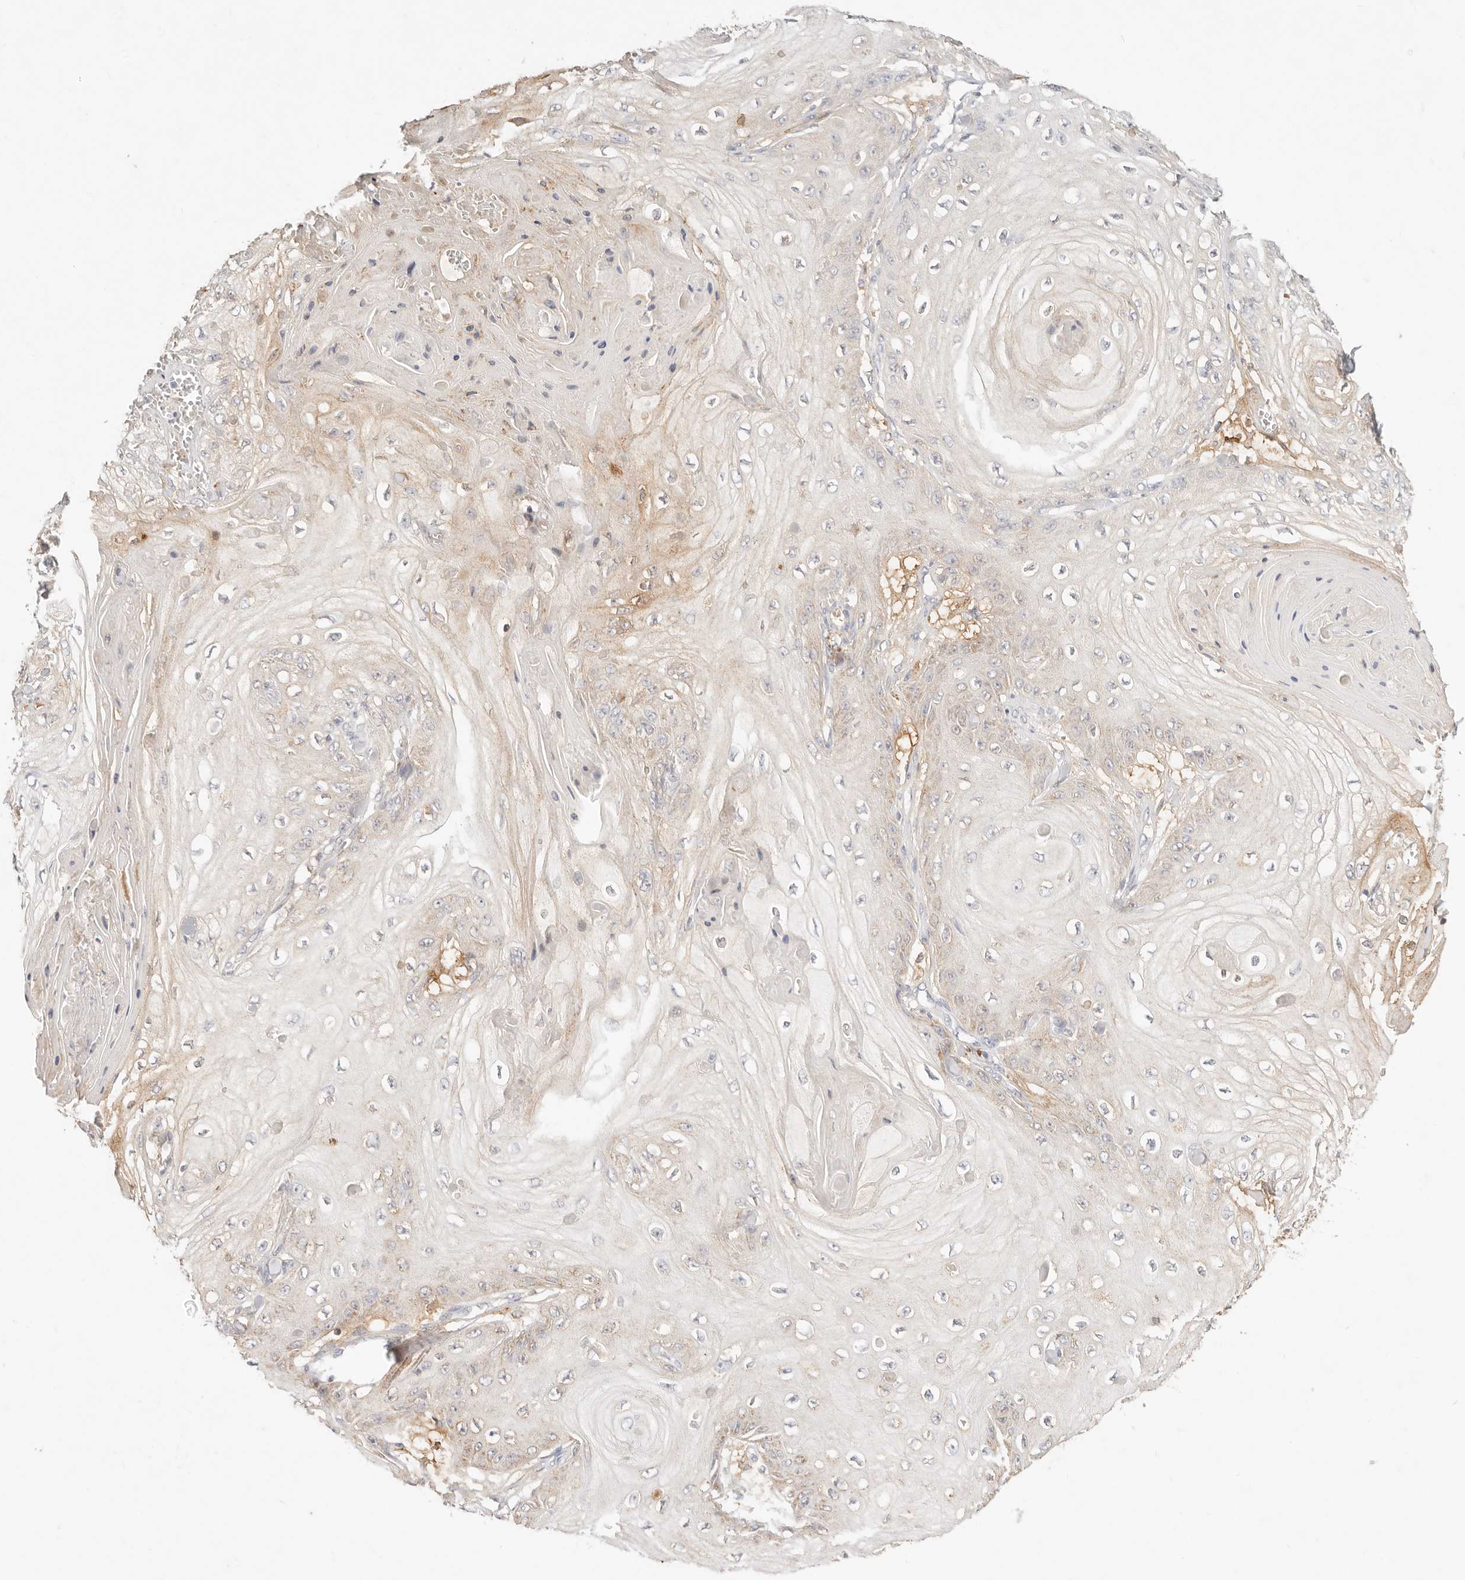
{"staining": {"intensity": "weak", "quantity": "<25%", "location": "cytoplasmic/membranous"}, "tissue": "skin cancer", "cell_type": "Tumor cells", "image_type": "cancer", "snomed": [{"axis": "morphology", "description": "Squamous cell carcinoma, NOS"}, {"axis": "topography", "description": "Skin"}], "caption": "High magnification brightfield microscopy of squamous cell carcinoma (skin) stained with DAB (3,3'-diaminobenzidine) (brown) and counterstained with hematoxylin (blue): tumor cells show no significant positivity.", "gene": "HK2", "patient": {"sex": "male", "age": 74}}